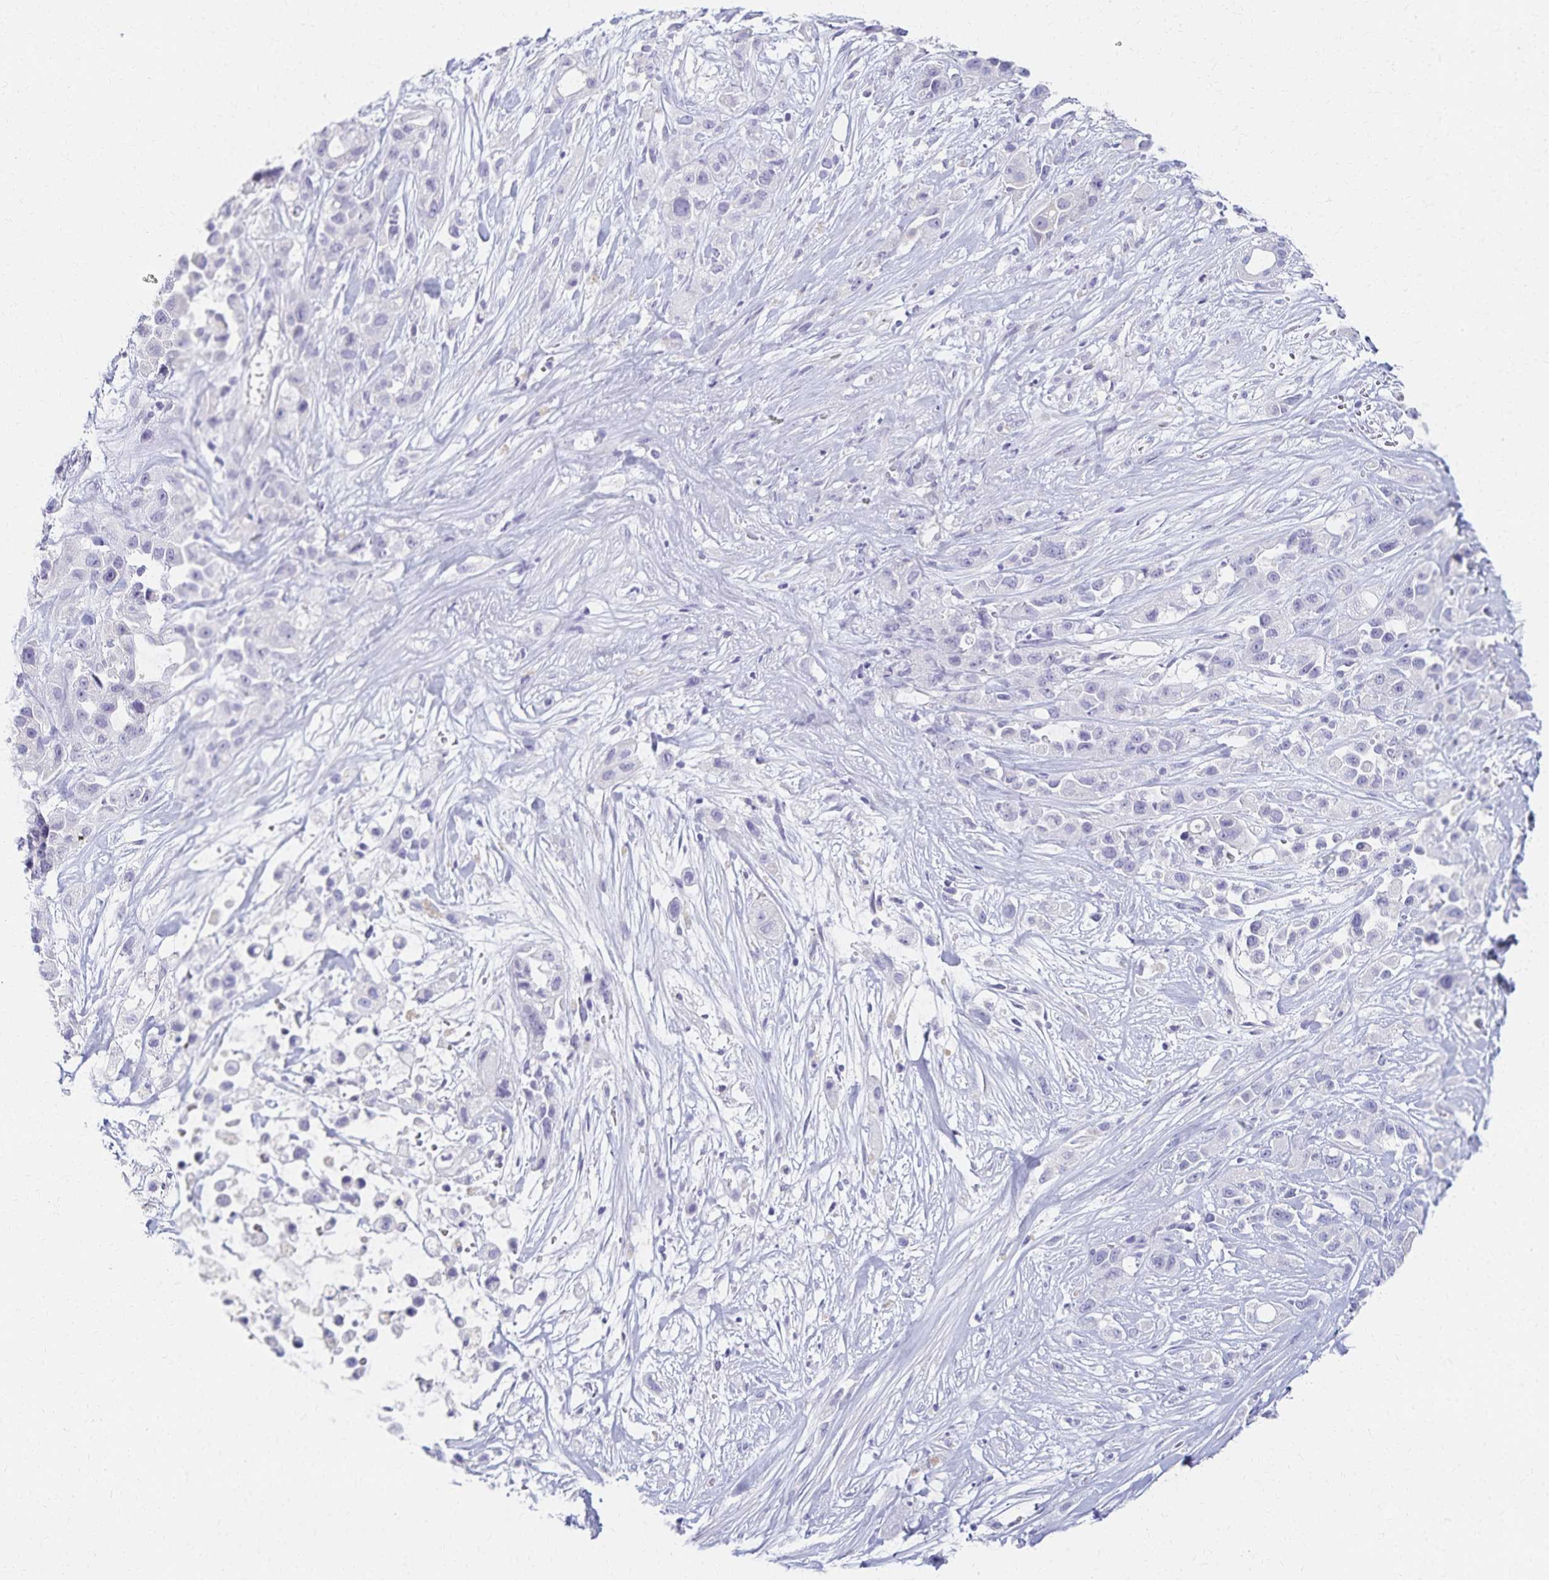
{"staining": {"intensity": "negative", "quantity": "none", "location": "none"}, "tissue": "pancreatic cancer", "cell_type": "Tumor cells", "image_type": "cancer", "snomed": [{"axis": "morphology", "description": "Adenocarcinoma, NOS"}, {"axis": "topography", "description": "Pancreas"}], "caption": "DAB immunohistochemical staining of human pancreatic cancer displays no significant staining in tumor cells.", "gene": "C2orf50", "patient": {"sex": "male", "age": 44}}